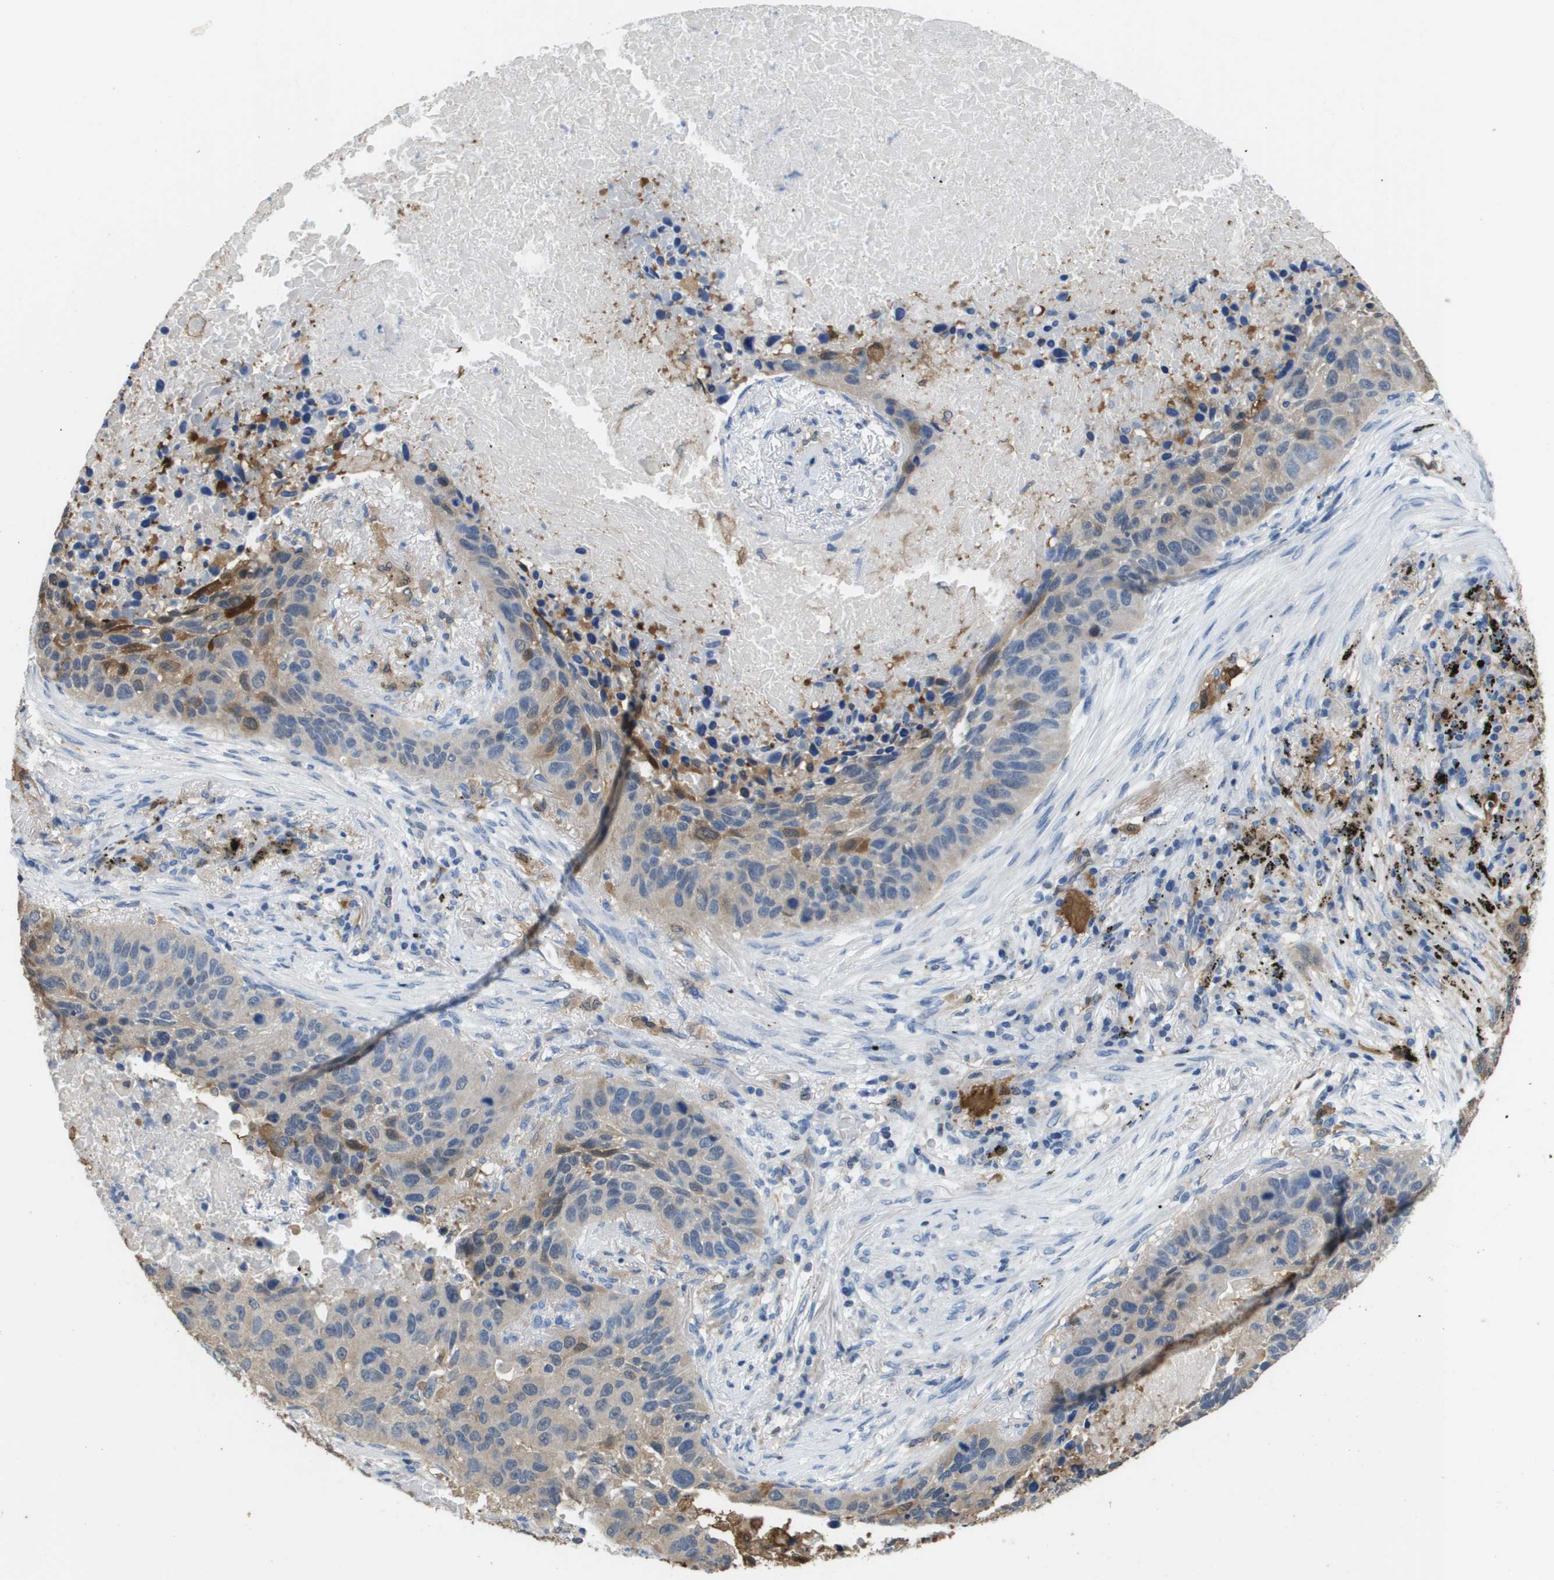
{"staining": {"intensity": "moderate", "quantity": "<25%", "location": "cytoplasmic/membranous"}, "tissue": "lung cancer", "cell_type": "Tumor cells", "image_type": "cancer", "snomed": [{"axis": "morphology", "description": "Squamous cell carcinoma, NOS"}, {"axis": "topography", "description": "Lung"}], "caption": "Human lung squamous cell carcinoma stained with a protein marker shows moderate staining in tumor cells.", "gene": "FABP5", "patient": {"sex": "male", "age": 57}}